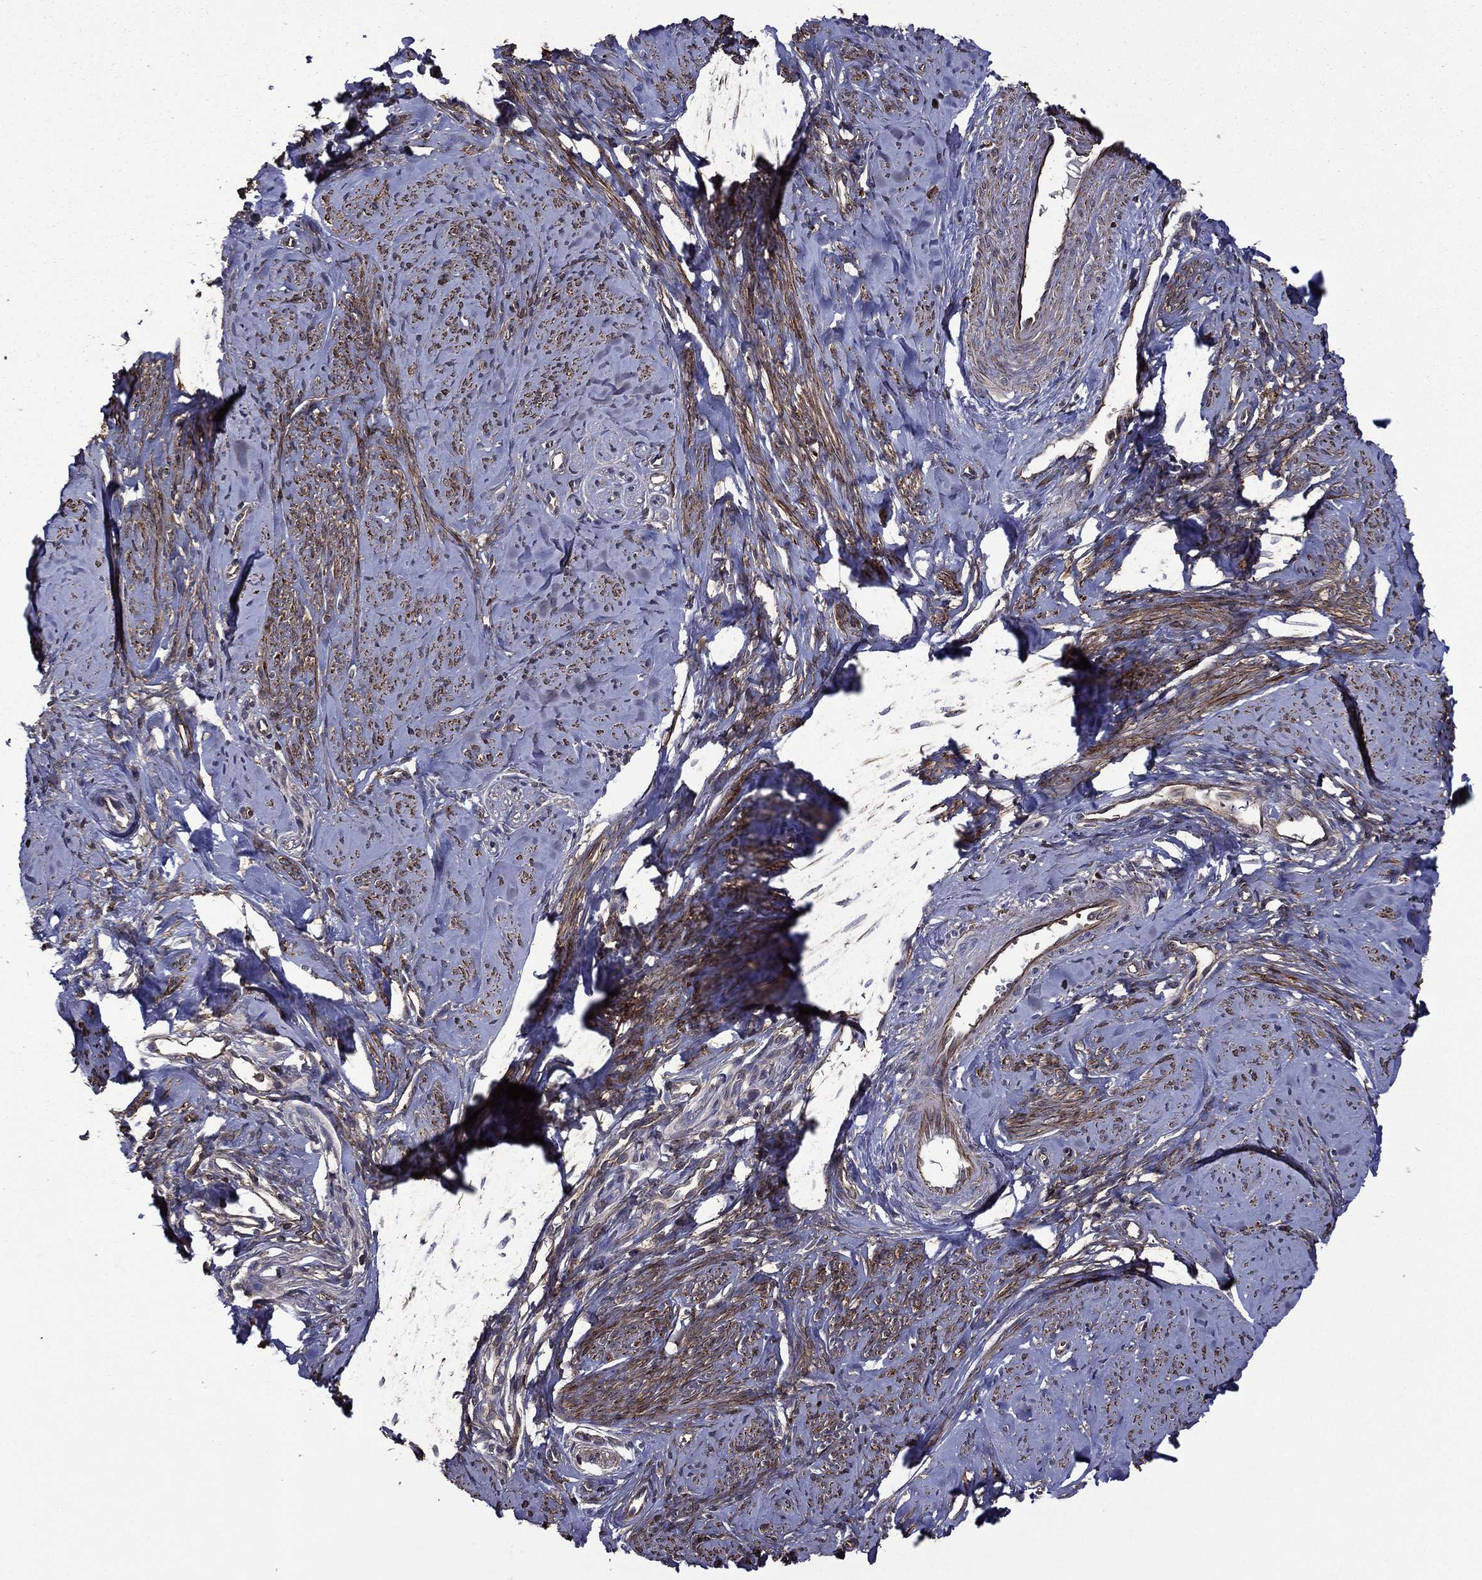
{"staining": {"intensity": "moderate", "quantity": ">75%", "location": "cytoplasmic/membranous"}, "tissue": "smooth muscle", "cell_type": "Smooth muscle cells", "image_type": "normal", "snomed": [{"axis": "morphology", "description": "Normal tissue, NOS"}, {"axis": "topography", "description": "Smooth muscle"}], "caption": "Immunohistochemistry staining of unremarkable smooth muscle, which reveals medium levels of moderate cytoplasmic/membranous positivity in approximately >75% of smooth muscle cells indicating moderate cytoplasmic/membranous protein staining. The staining was performed using DAB (3,3'-diaminobenzidine) (brown) for protein detection and nuclei were counterstained in hematoxylin (blue).", "gene": "PLPP3", "patient": {"sex": "female", "age": 48}}